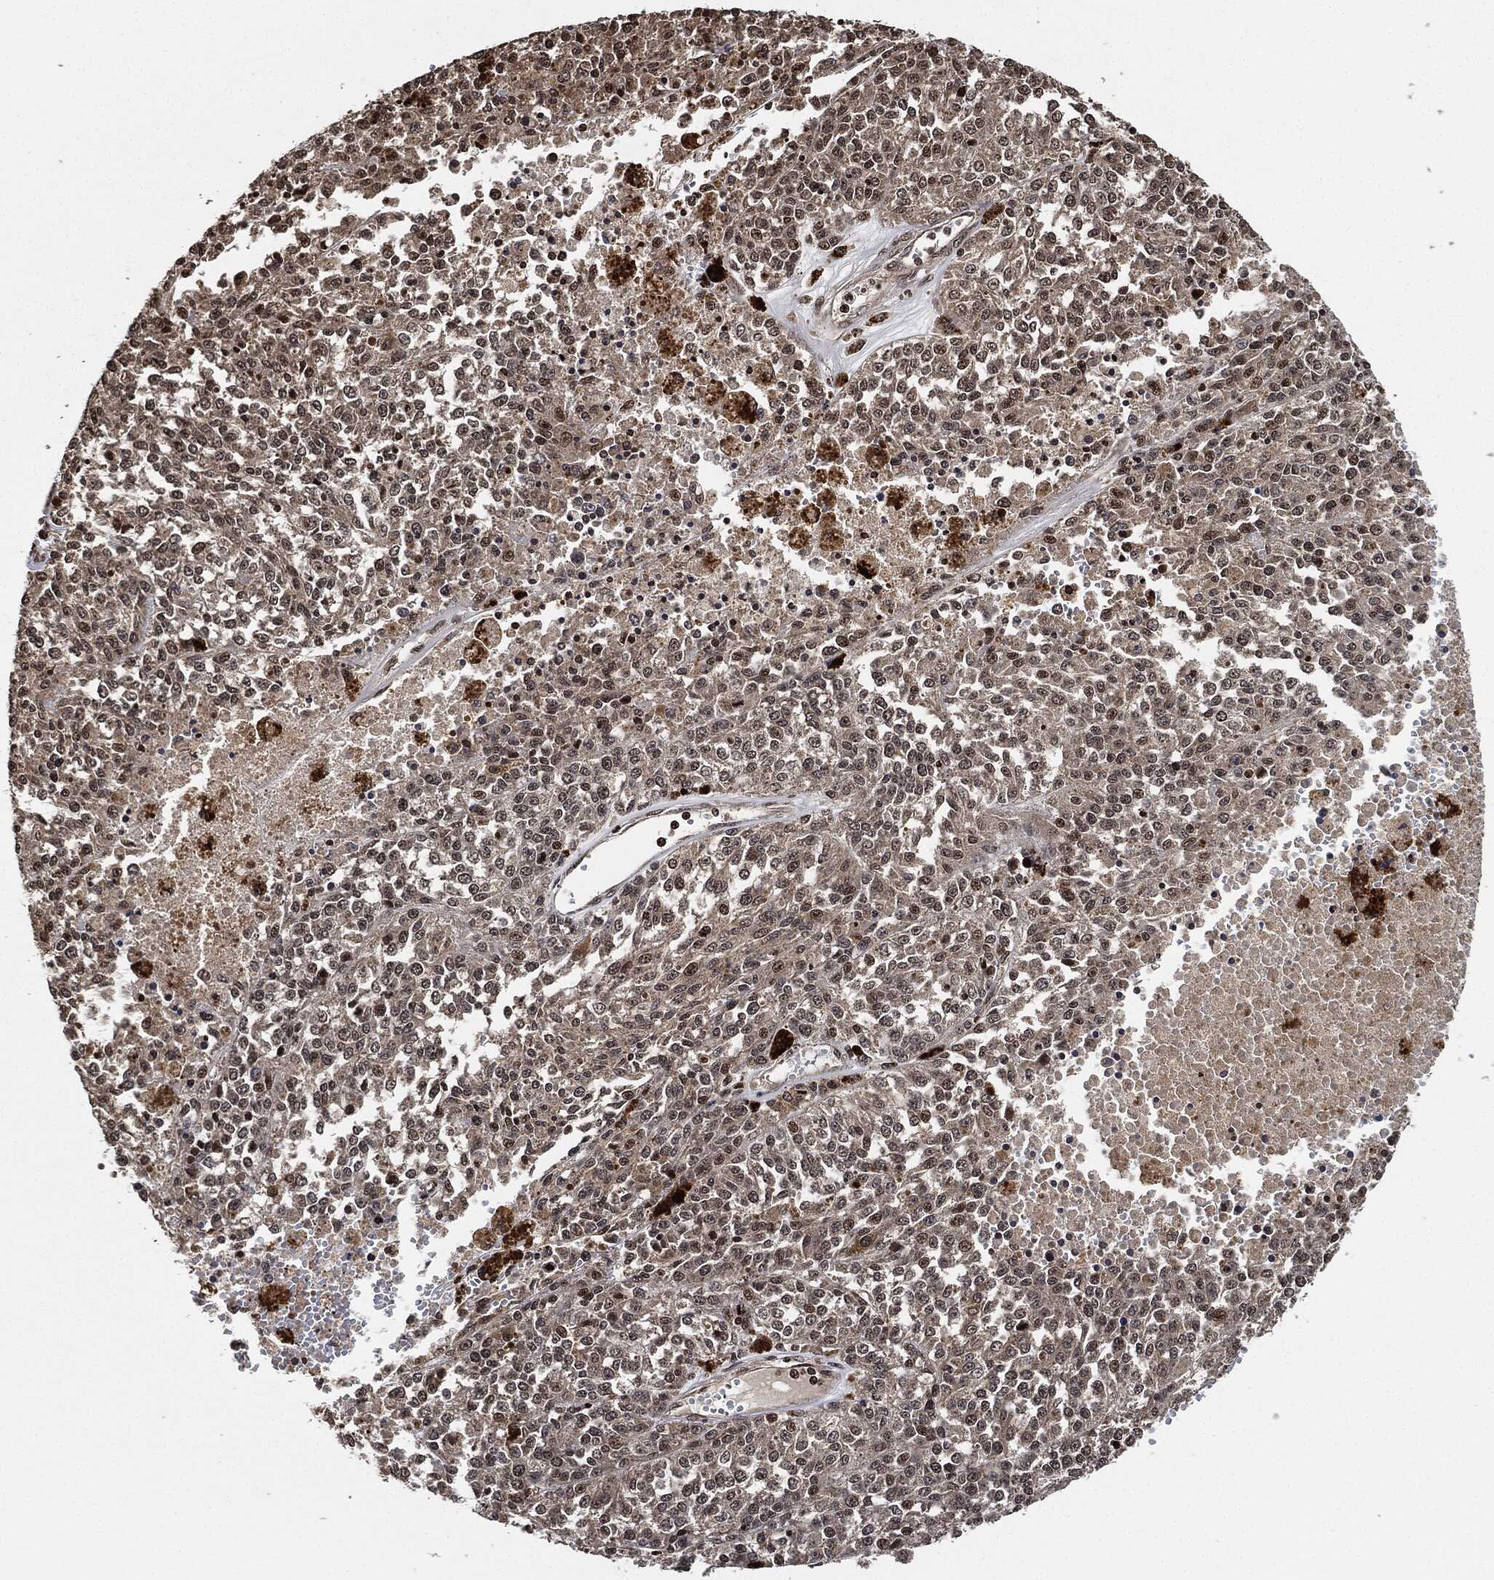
{"staining": {"intensity": "negative", "quantity": "none", "location": "none"}, "tissue": "melanoma", "cell_type": "Tumor cells", "image_type": "cancer", "snomed": [{"axis": "morphology", "description": "Malignant melanoma, Metastatic site"}, {"axis": "topography", "description": "Lymph node"}], "caption": "High power microscopy micrograph of an IHC photomicrograph of melanoma, revealing no significant staining in tumor cells.", "gene": "PDK1", "patient": {"sex": "female", "age": 64}}